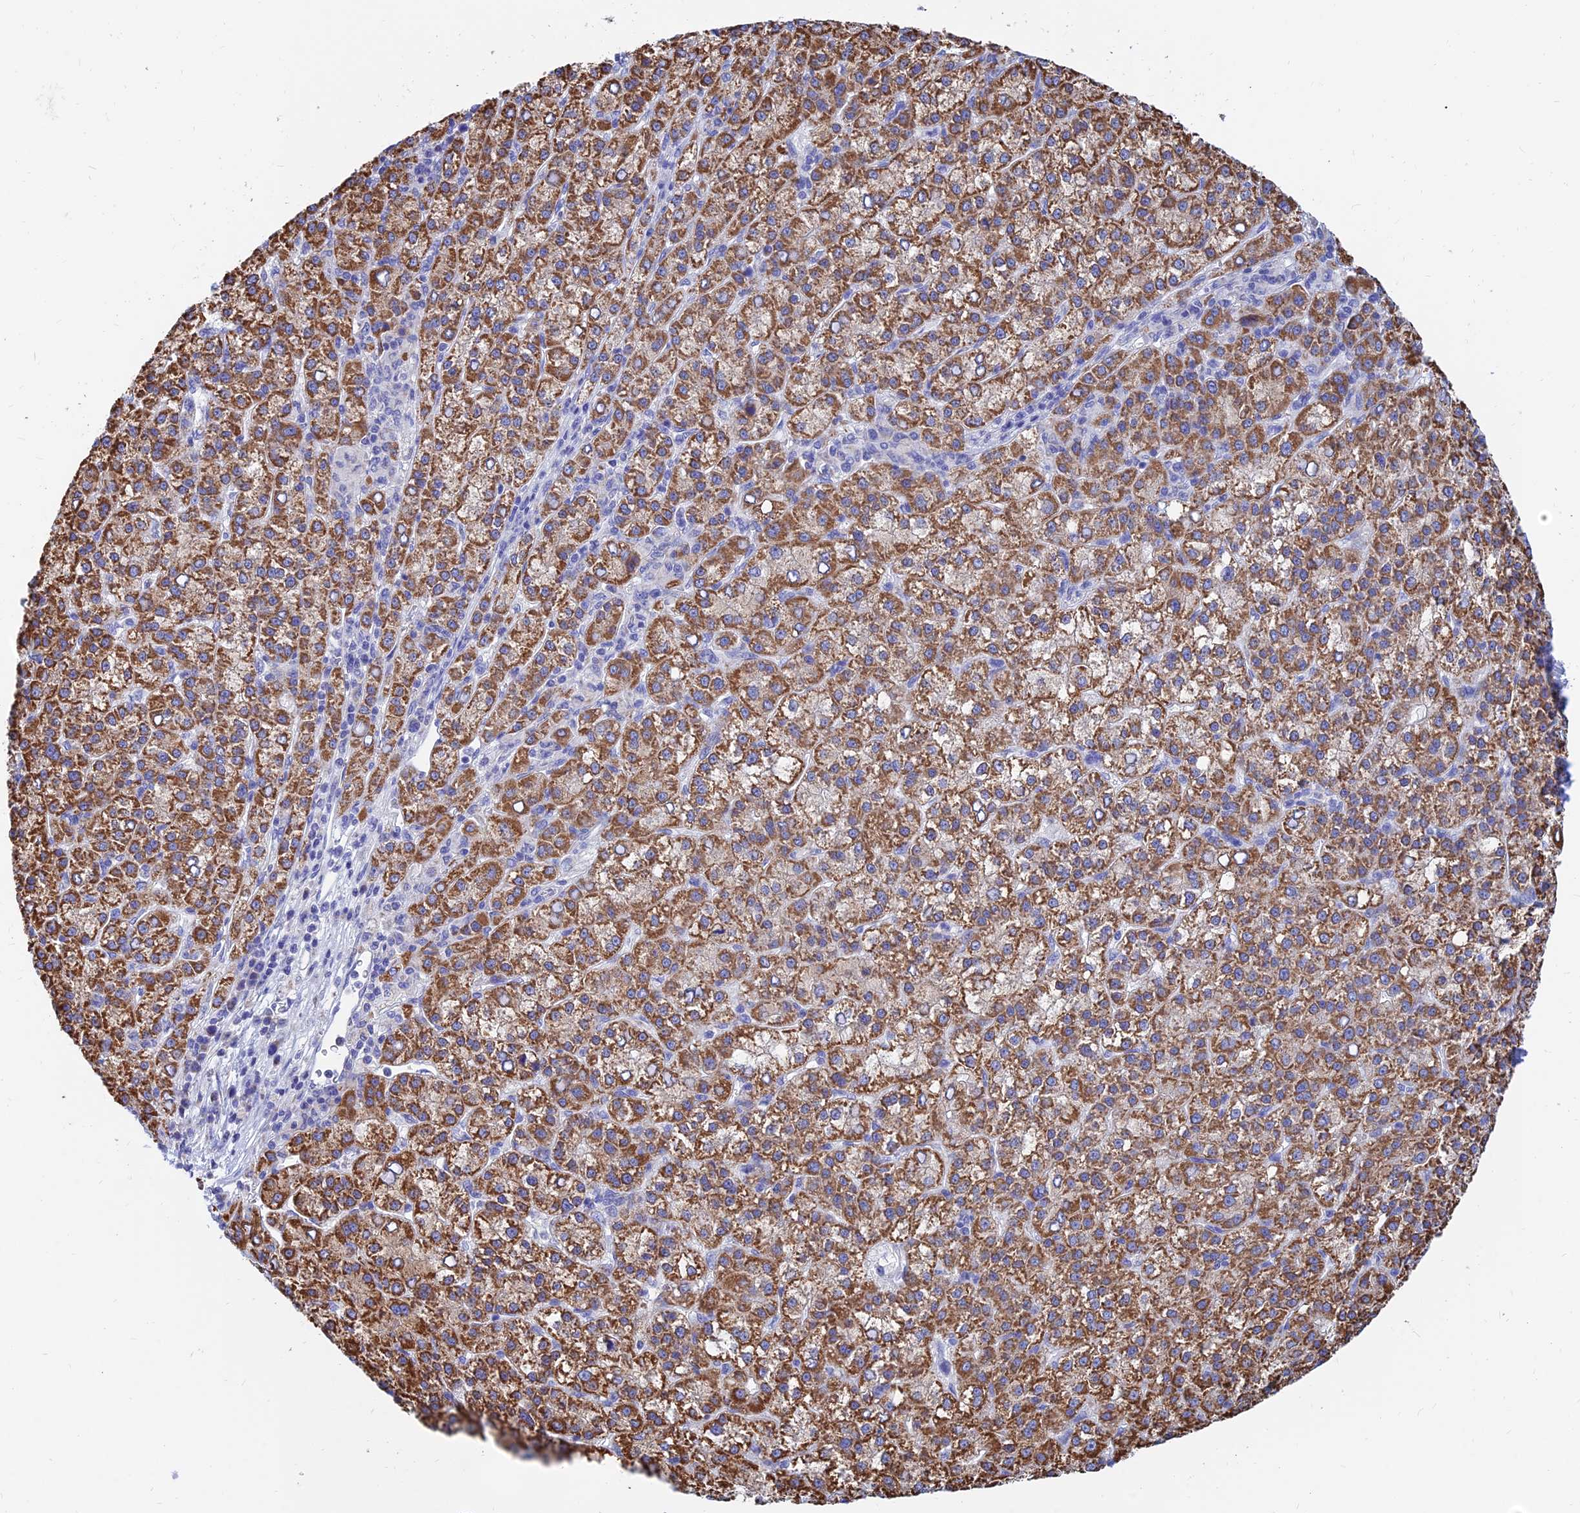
{"staining": {"intensity": "strong", "quantity": ">75%", "location": "cytoplasmic/membranous"}, "tissue": "liver cancer", "cell_type": "Tumor cells", "image_type": "cancer", "snomed": [{"axis": "morphology", "description": "Carcinoma, Hepatocellular, NOS"}, {"axis": "topography", "description": "Liver"}], "caption": "There is high levels of strong cytoplasmic/membranous positivity in tumor cells of liver cancer, as demonstrated by immunohistochemical staining (brown color).", "gene": "MGST1", "patient": {"sex": "female", "age": 58}}